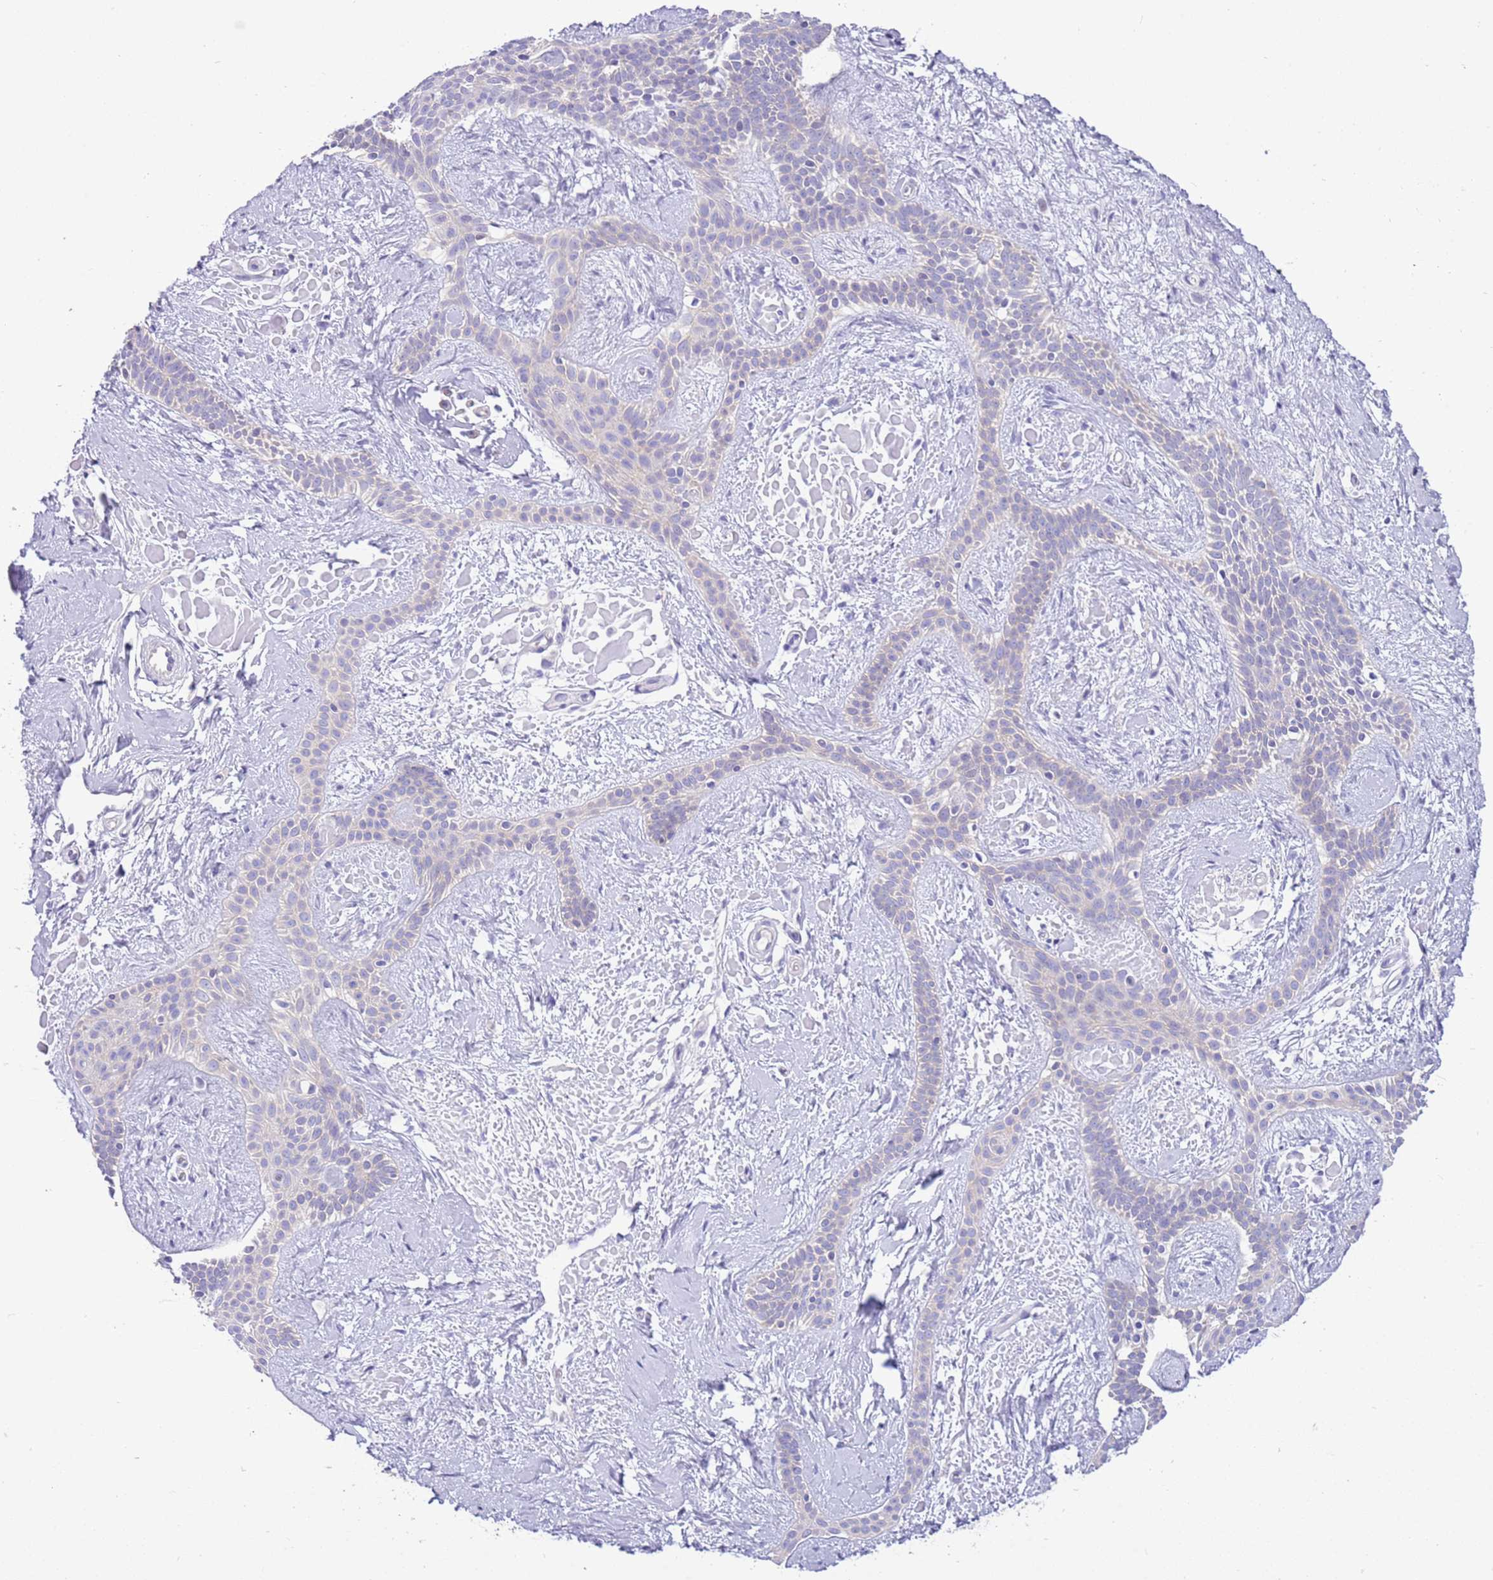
{"staining": {"intensity": "negative", "quantity": "none", "location": "none"}, "tissue": "skin cancer", "cell_type": "Tumor cells", "image_type": "cancer", "snomed": [{"axis": "morphology", "description": "Basal cell carcinoma"}, {"axis": "topography", "description": "Skin"}], "caption": "Histopathology image shows no significant protein staining in tumor cells of basal cell carcinoma (skin). Brightfield microscopy of immunohistochemistry stained with DAB (3,3'-diaminobenzidine) (brown) and hematoxylin (blue), captured at high magnification.", "gene": "STIP1", "patient": {"sex": "male", "age": 78}}